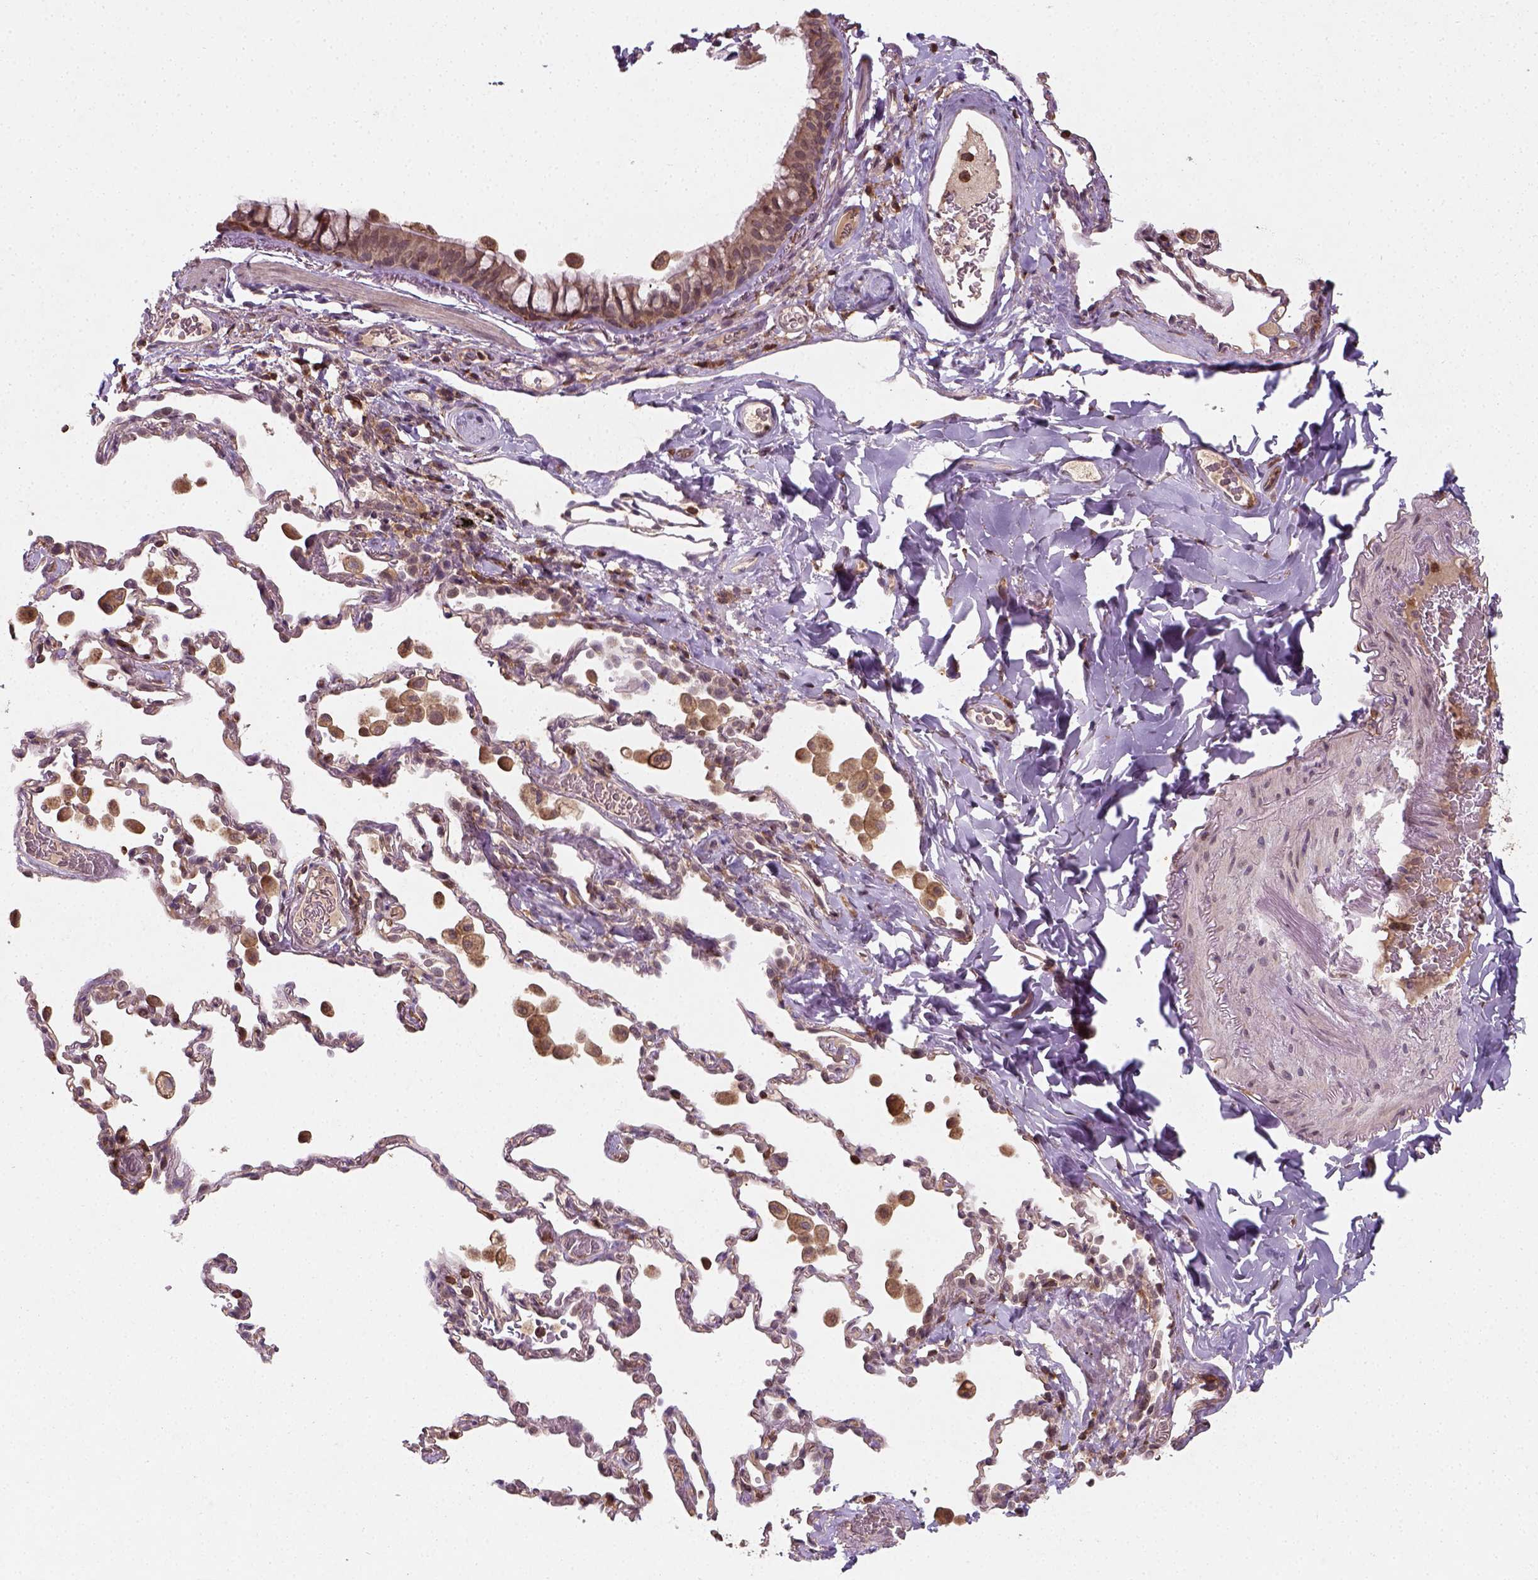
{"staining": {"intensity": "weak", "quantity": ">75%", "location": "cytoplasmic/membranous"}, "tissue": "bronchus", "cell_type": "Respiratory epithelial cells", "image_type": "normal", "snomed": [{"axis": "morphology", "description": "Normal tissue, NOS"}, {"axis": "topography", "description": "Bronchus"}, {"axis": "topography", "description": "Lung"}], "caption": "IHC photomicrograph of normal human bronchus stained for a protein (brown), which reveals low levels of weak cytoplasmic/membranous staining in approximately >75% of respiratory epithelial cells.", "gene": "CAMKK1", "patient": {"sex": "male", "age": 54}}